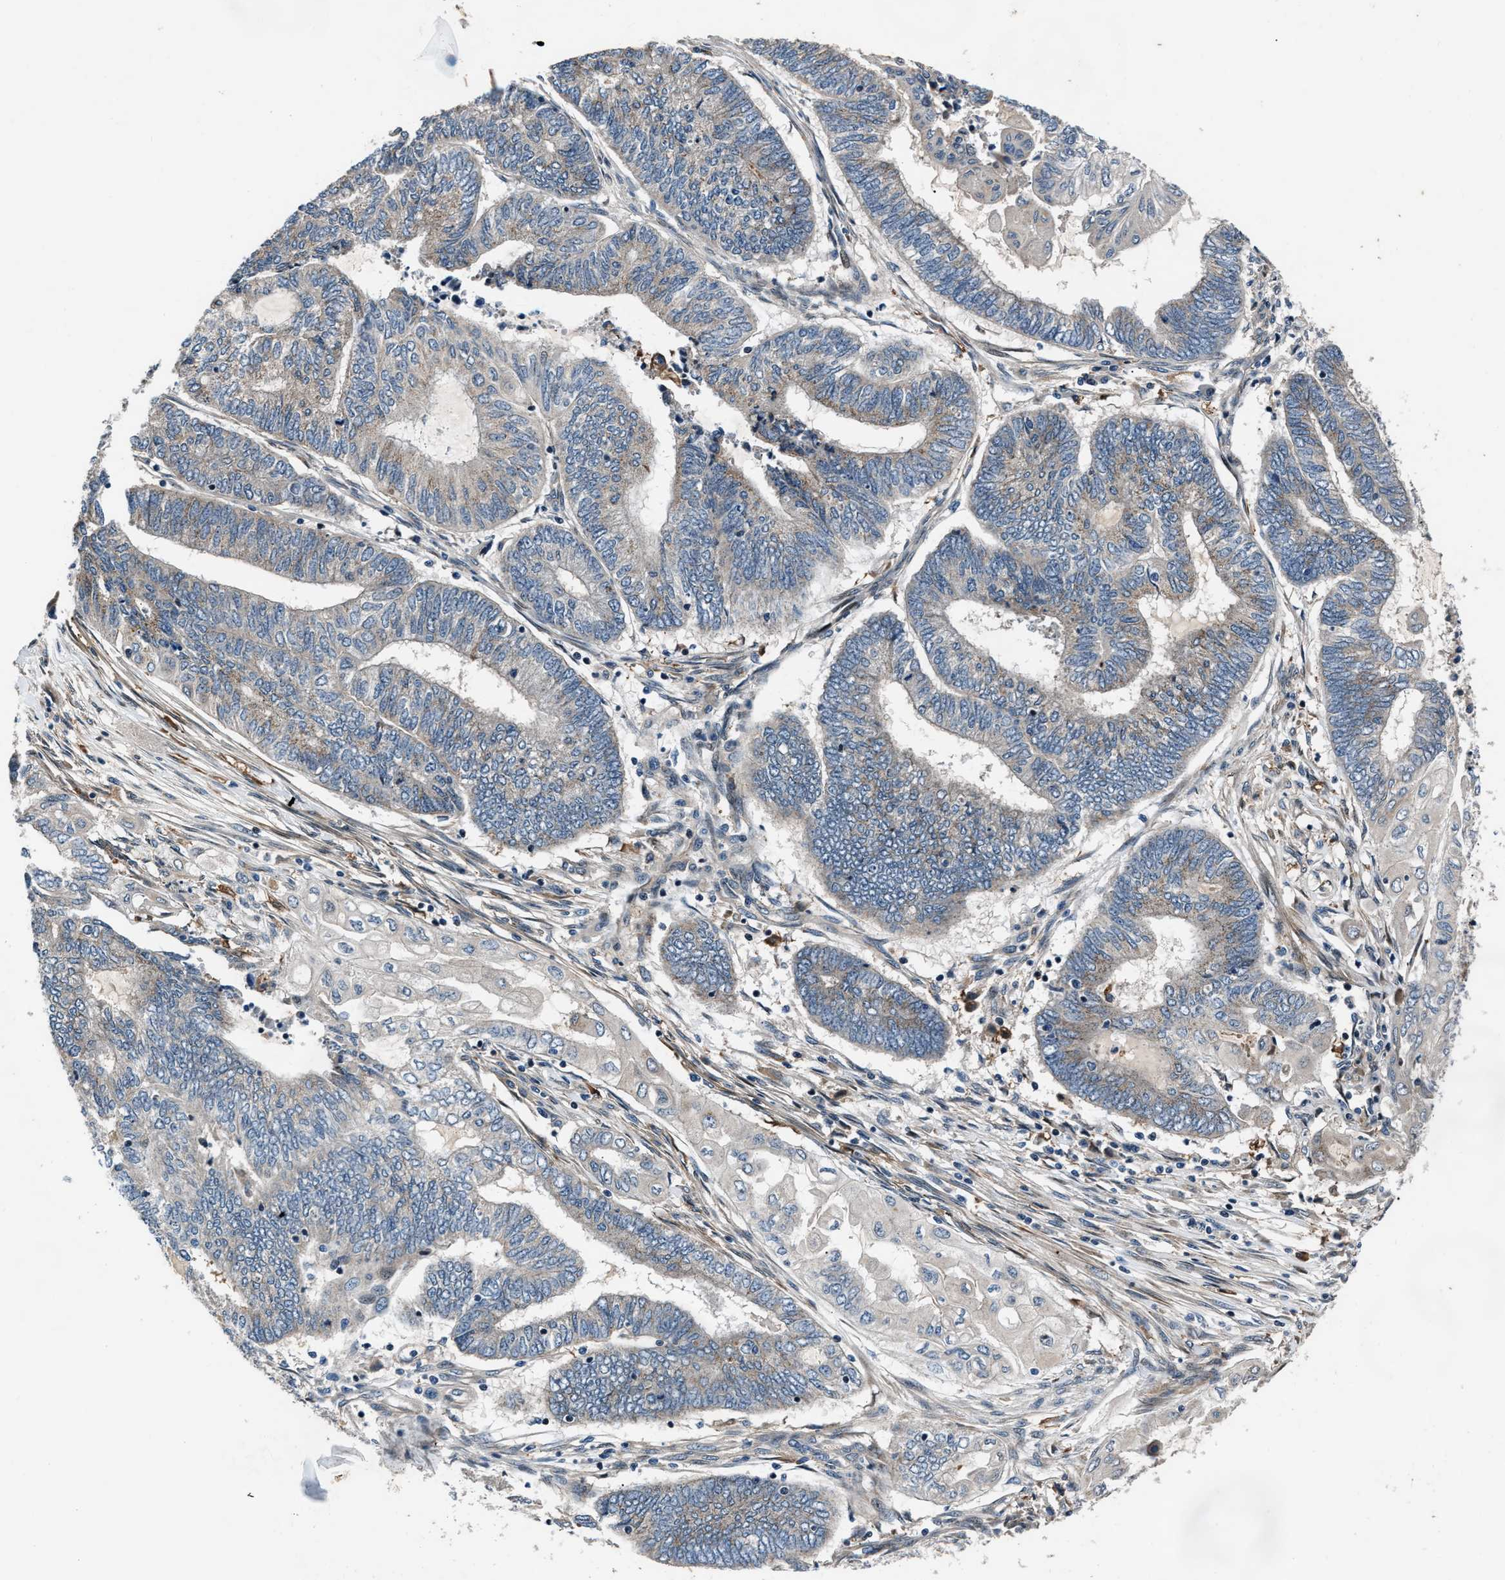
{"staining": {"intensity": "weak", "quantity": "<25%", "location": "cytoplasmic/membranous"}, "tissue": "endometrial cancer", "cell_type": "Tumor cells", "image_type": "cancer", "snomed": [{"axis": "morphology", "description": "Adenocarcinoma, NOS"}, {"axis": "topography", "description": "Uterus"}, {"axis": "topography", "description": "Endometrium"}], "caption": "The image displays no staining of tumor cells in endometrial adenocarcinoma. The staining was performed using DAB to visualize the protein expression in brown, while the nuclei were stained in blue with hematoxylin (Magnification: 20x).", "gene": "DYNC2I1", "patient": {"sex": "female", "age": 70}}